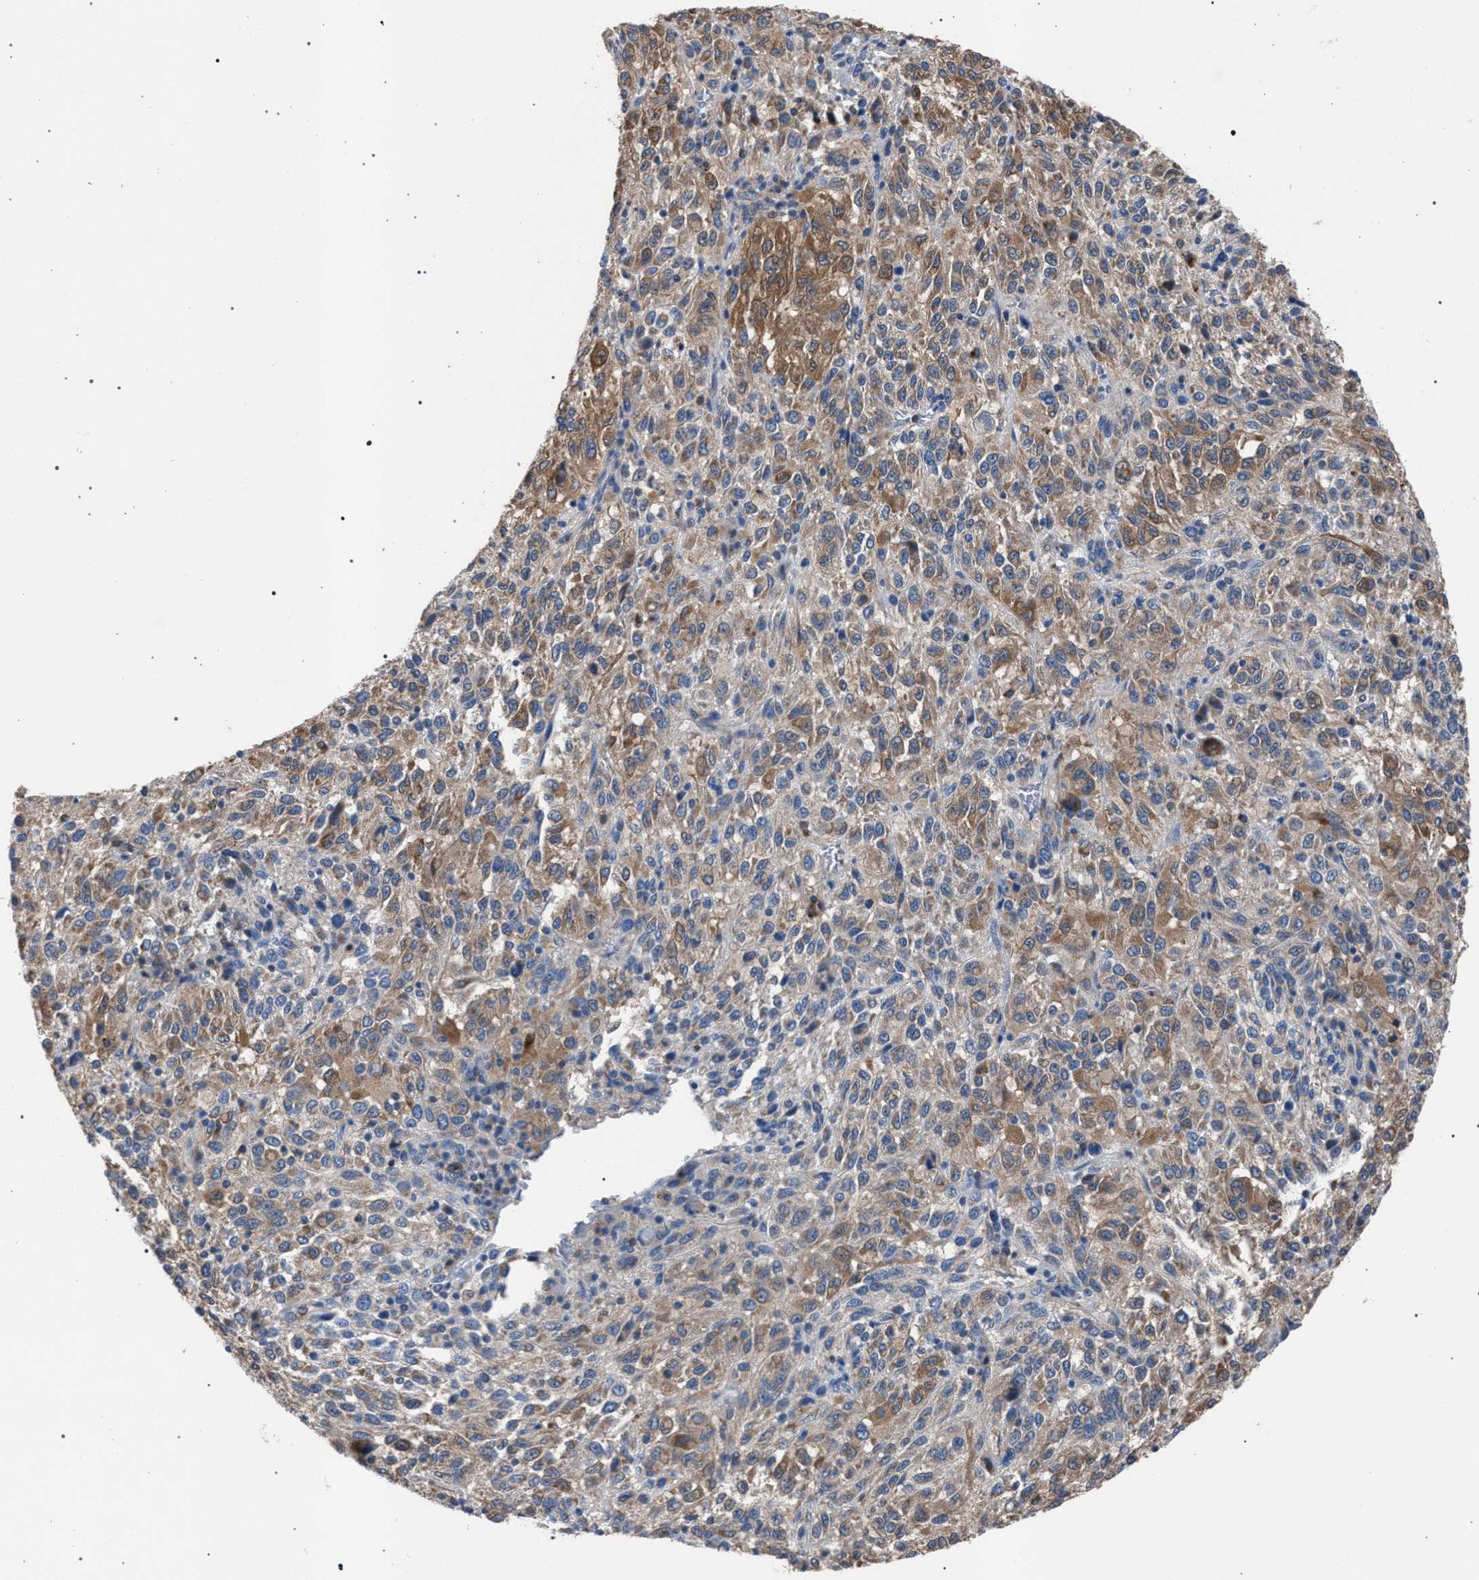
{"staining": {"intensity": "moderate", "quantity": "25%-75%", "location": "cytoplasmic/membranous"}, "tissue": "melanoma", "cell_type": "Tumor cells", "image_type": "cancer", "snomed": [{"axis": "morphology", "description": "Malignant melanoma, Metastatic site"}, {"axis": "topography", "description": "Lung"}], "caption": "Protein staining of malignant melanoma (metastatic site) tissue reveals moderate cytoplasmic/membranous expression in approximately 25%-75% of tumor cells.", "gene": "CRYZ", "patient": {"sex": "male", "age": 64}}